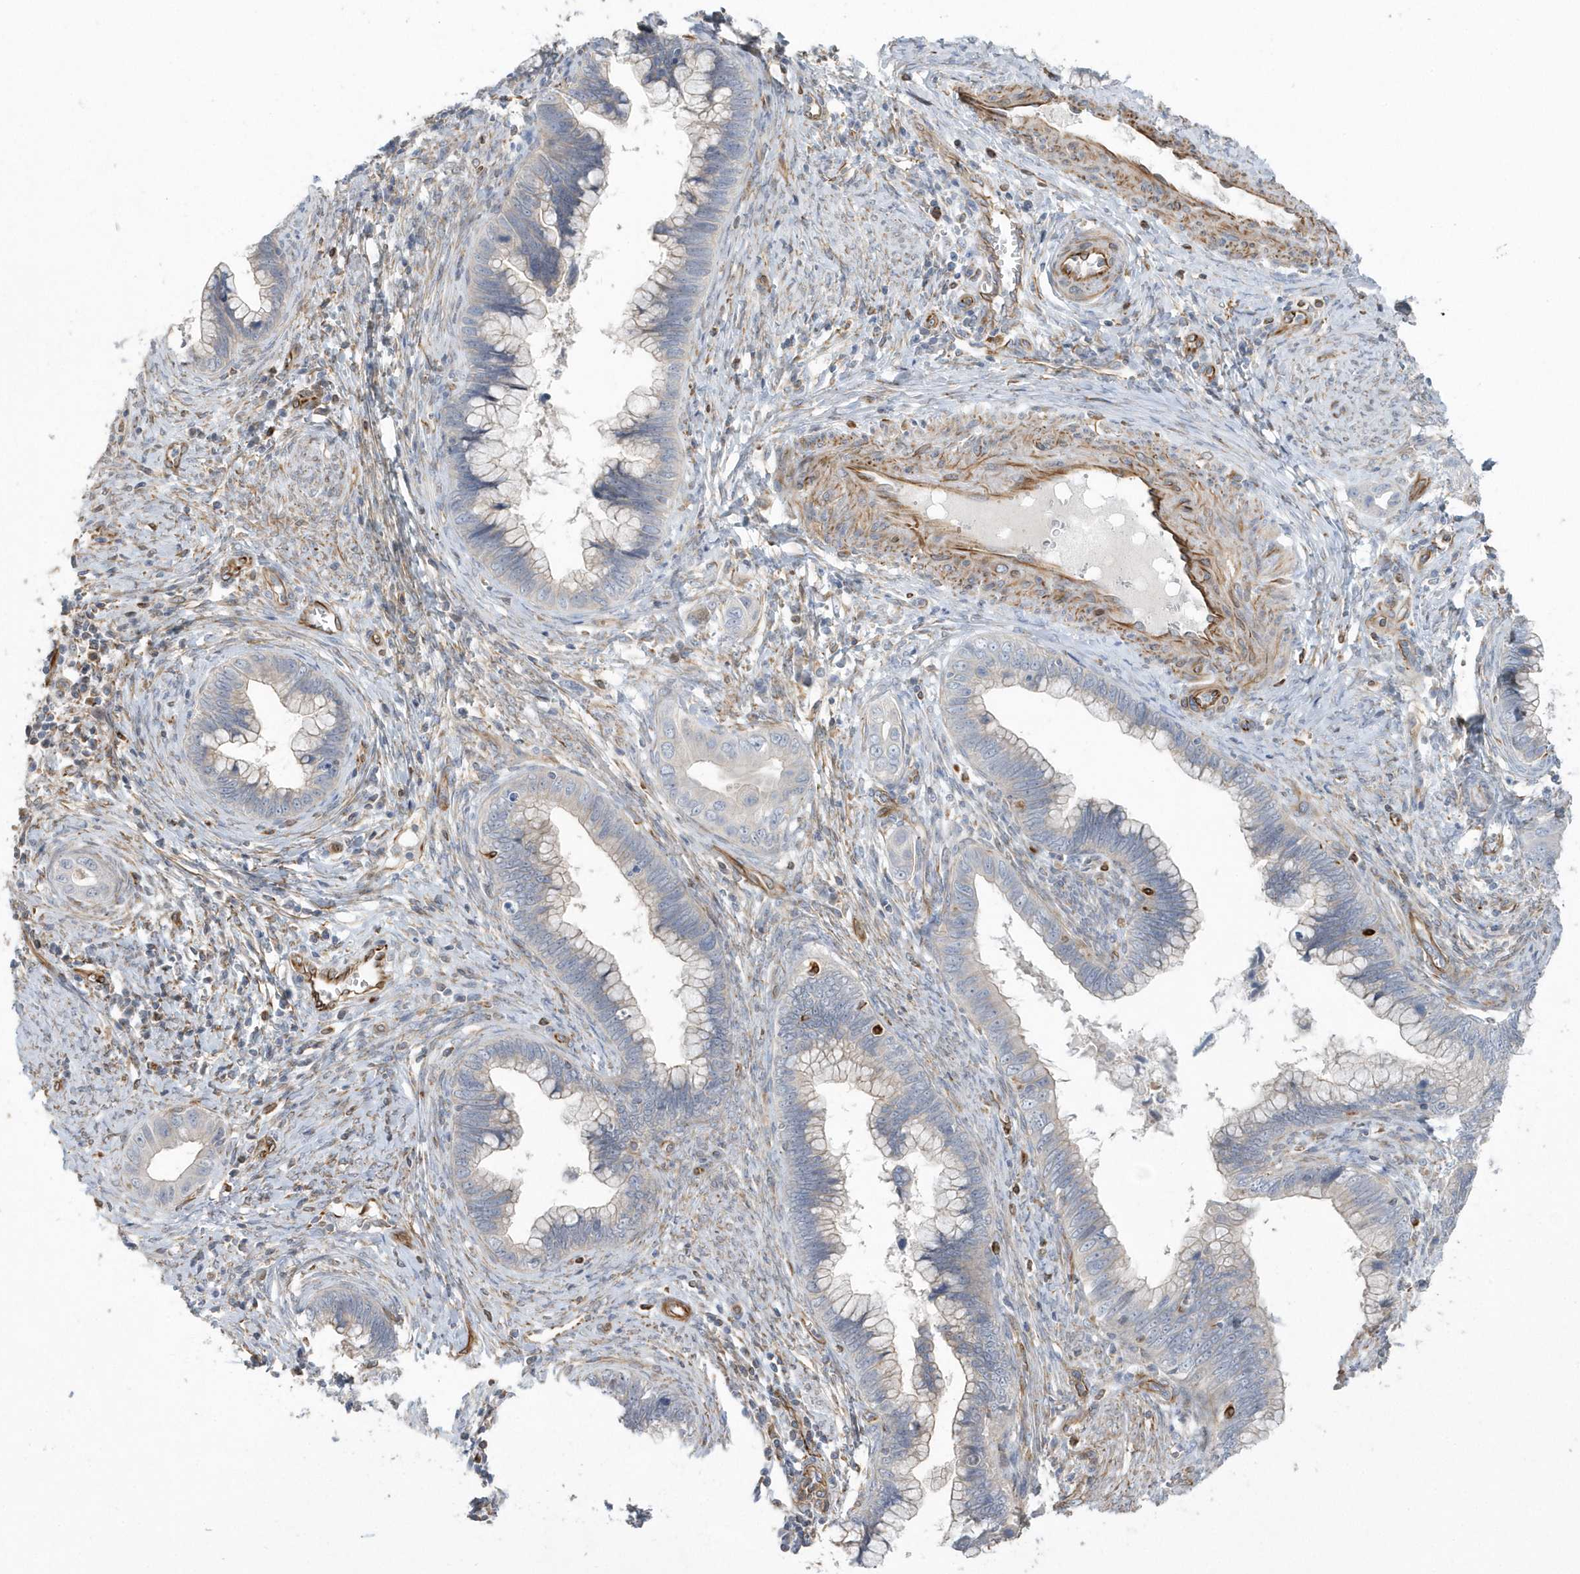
{"staining": {"intensity": "negative", "quantity": "none", "location": "none"}, "tissue": "cervical cancer", "cell_type": "Tumor cells", "image_type": "cancer", "snomed": [{"axis": "morphology", "description": "Adenocarcinoma, NOS"}, {"axis": "topography", "description": "Cervix"}], "caption": "Immunohistochemical staining of adenocarcinoma (cervical) displays no significant positivity in tumor cells.", "gene": "RAB17", "patient": {"sex": "female", "age": 44}}